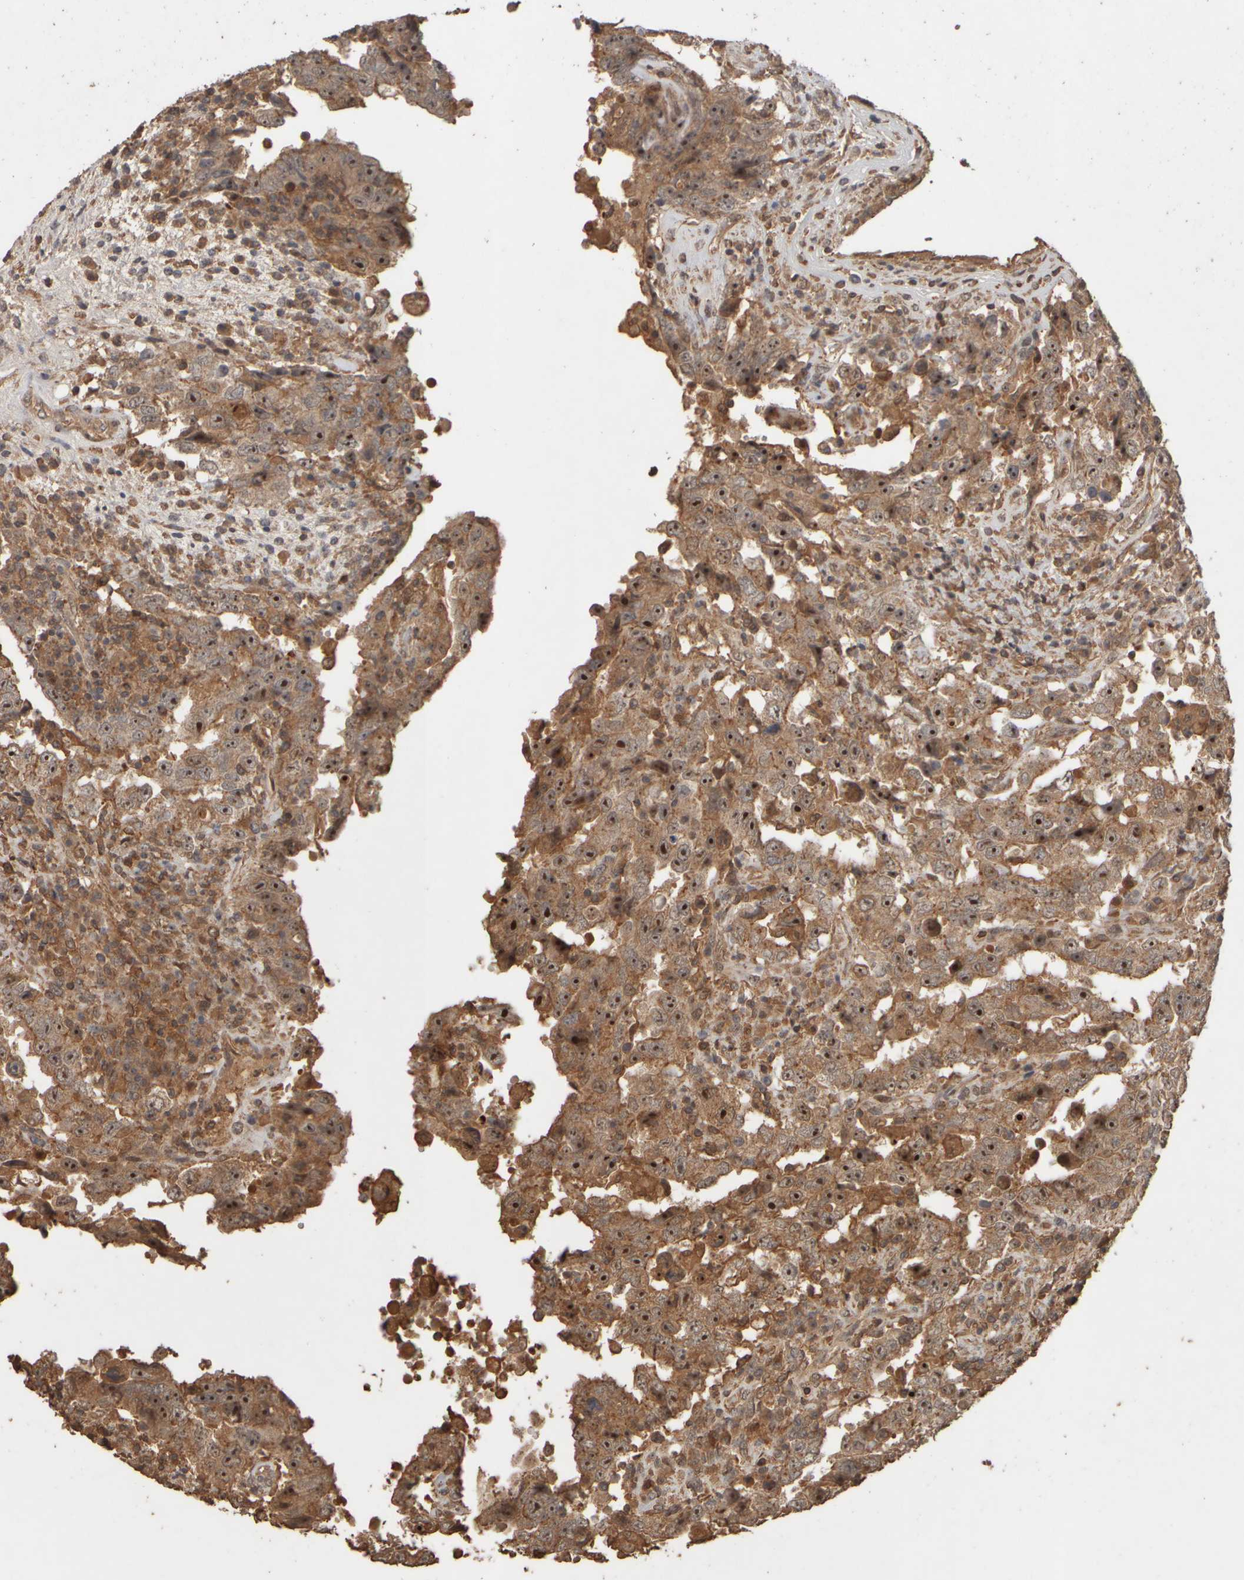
{"staining": {"intensity": "moderate", "quantity": ">75%", "location": "cytoplasmic/membranous,nuclear"}, "tissue": "testis cancer", "cell_type": "Tumor cells", "image_type": "cancer", "snomed": [{"axis": "morphology", "description": "Carcinoma, Embryonal, NOS"}, {"axis": "topography", "description": "Testis"}], "caption": "Immunohistochemical staining of testis embryonal carcinoma exhibits medium levels of moderate cytoplasmic/membranous and nuclear protein positivity in approximately >75% of tumor cells. Using DAB (3,3'-diaminobenzidine) (brown) and hematoxylin (blue) stains, captured at high magnification using brightfield microscopy.", "gene": "SPHK1", "patient": {"sex": "male", "age": 26}}